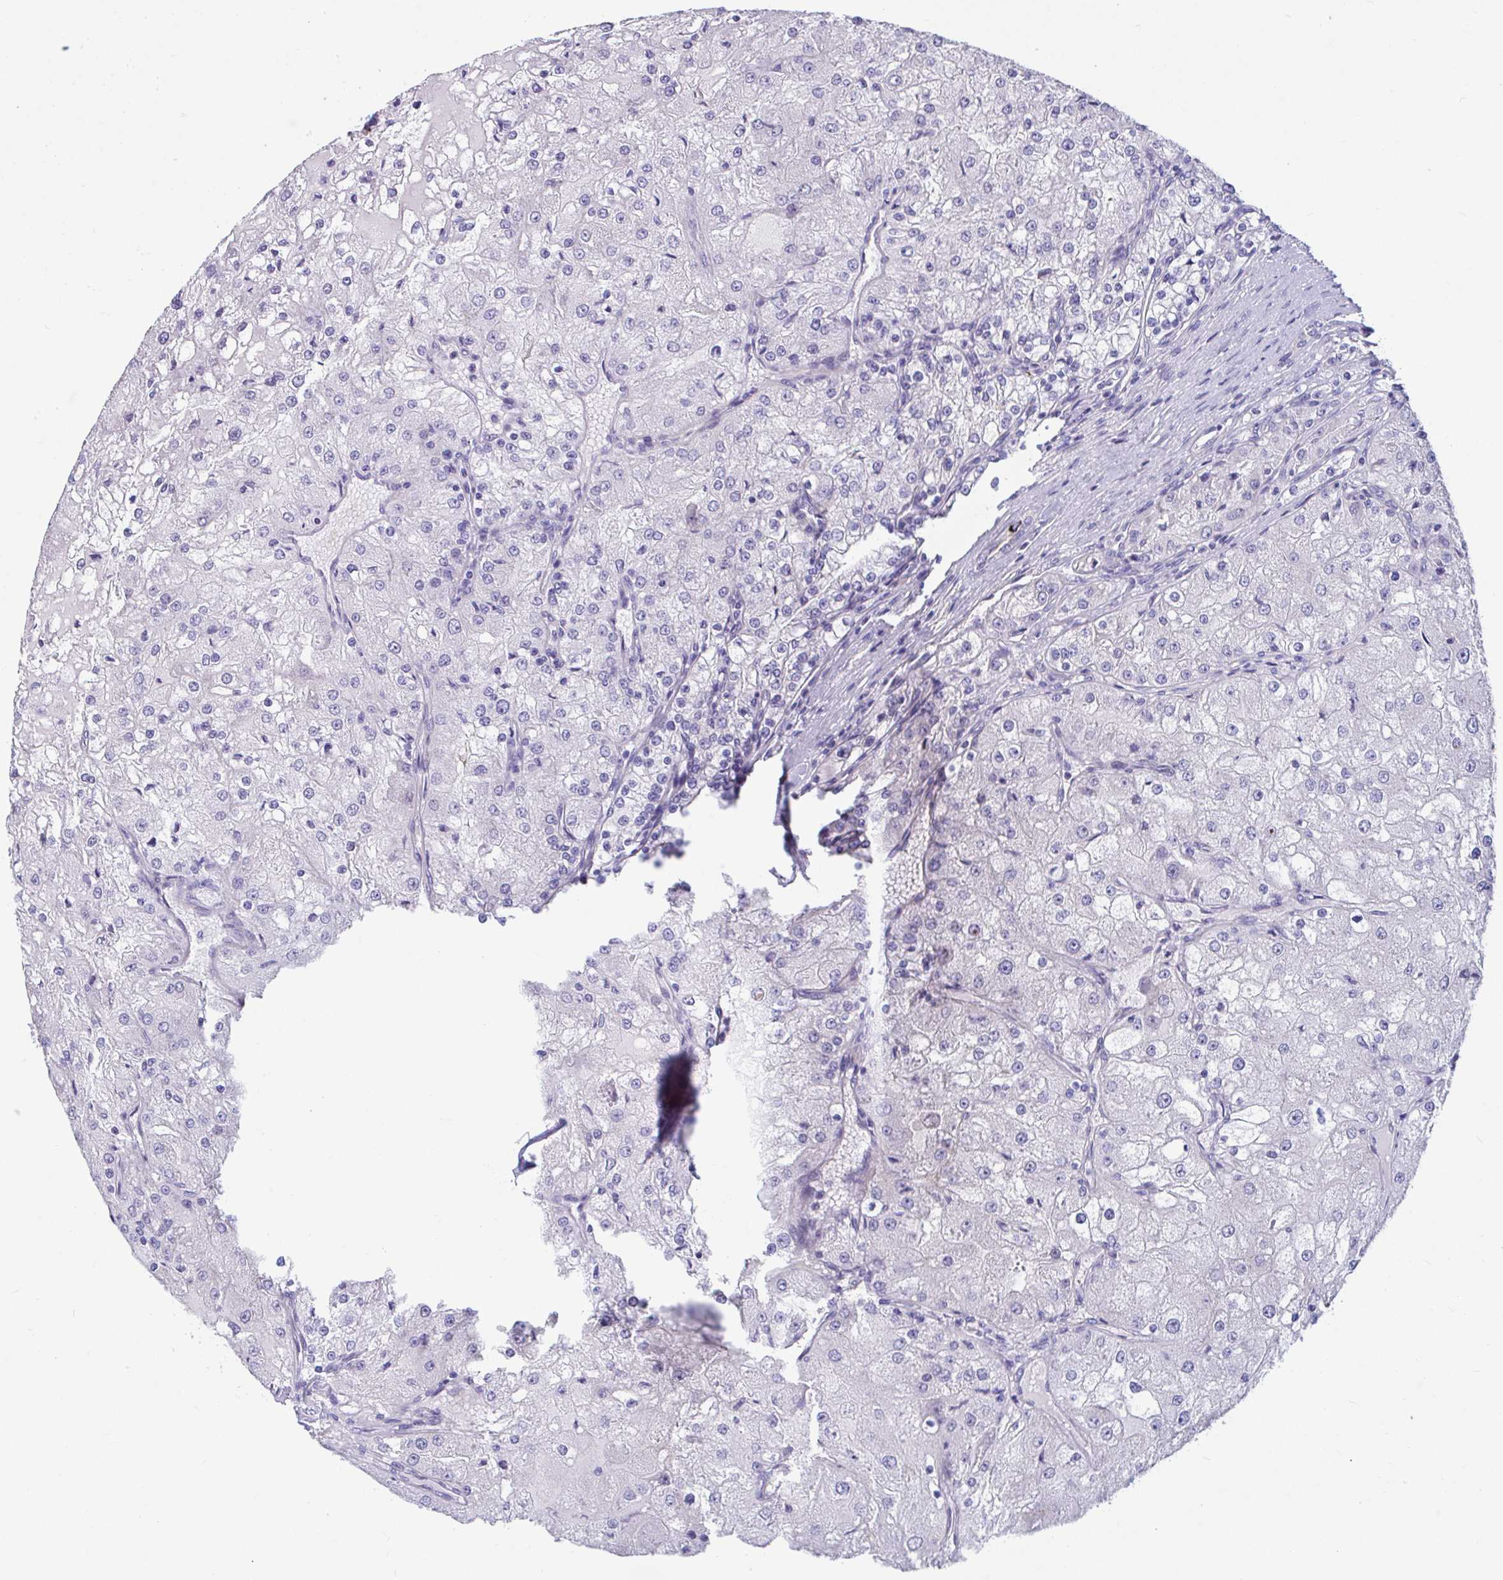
{"staining": {"intensity": "negative", "quantity": "none", "location": "none"}, "tissue": "renal cancer", "cell_type": "Tumor cells", "image_type": "cancer", "snomed": [{"axis": "morphology", "description": "Adenocarcinoma, NOS"}, {"axis": "topography", "description": "Kidney"}], "caption": "Tumor cells show no significant protein staining in renal adenocarcinoma. The staining is performed using DAB (3,3'-diaminobenzidine) brown chromogen with nuclei counter-stained in using hematoxylin.", "gene": "WBP1", "patient": {"sex": "female", "age": 74}}